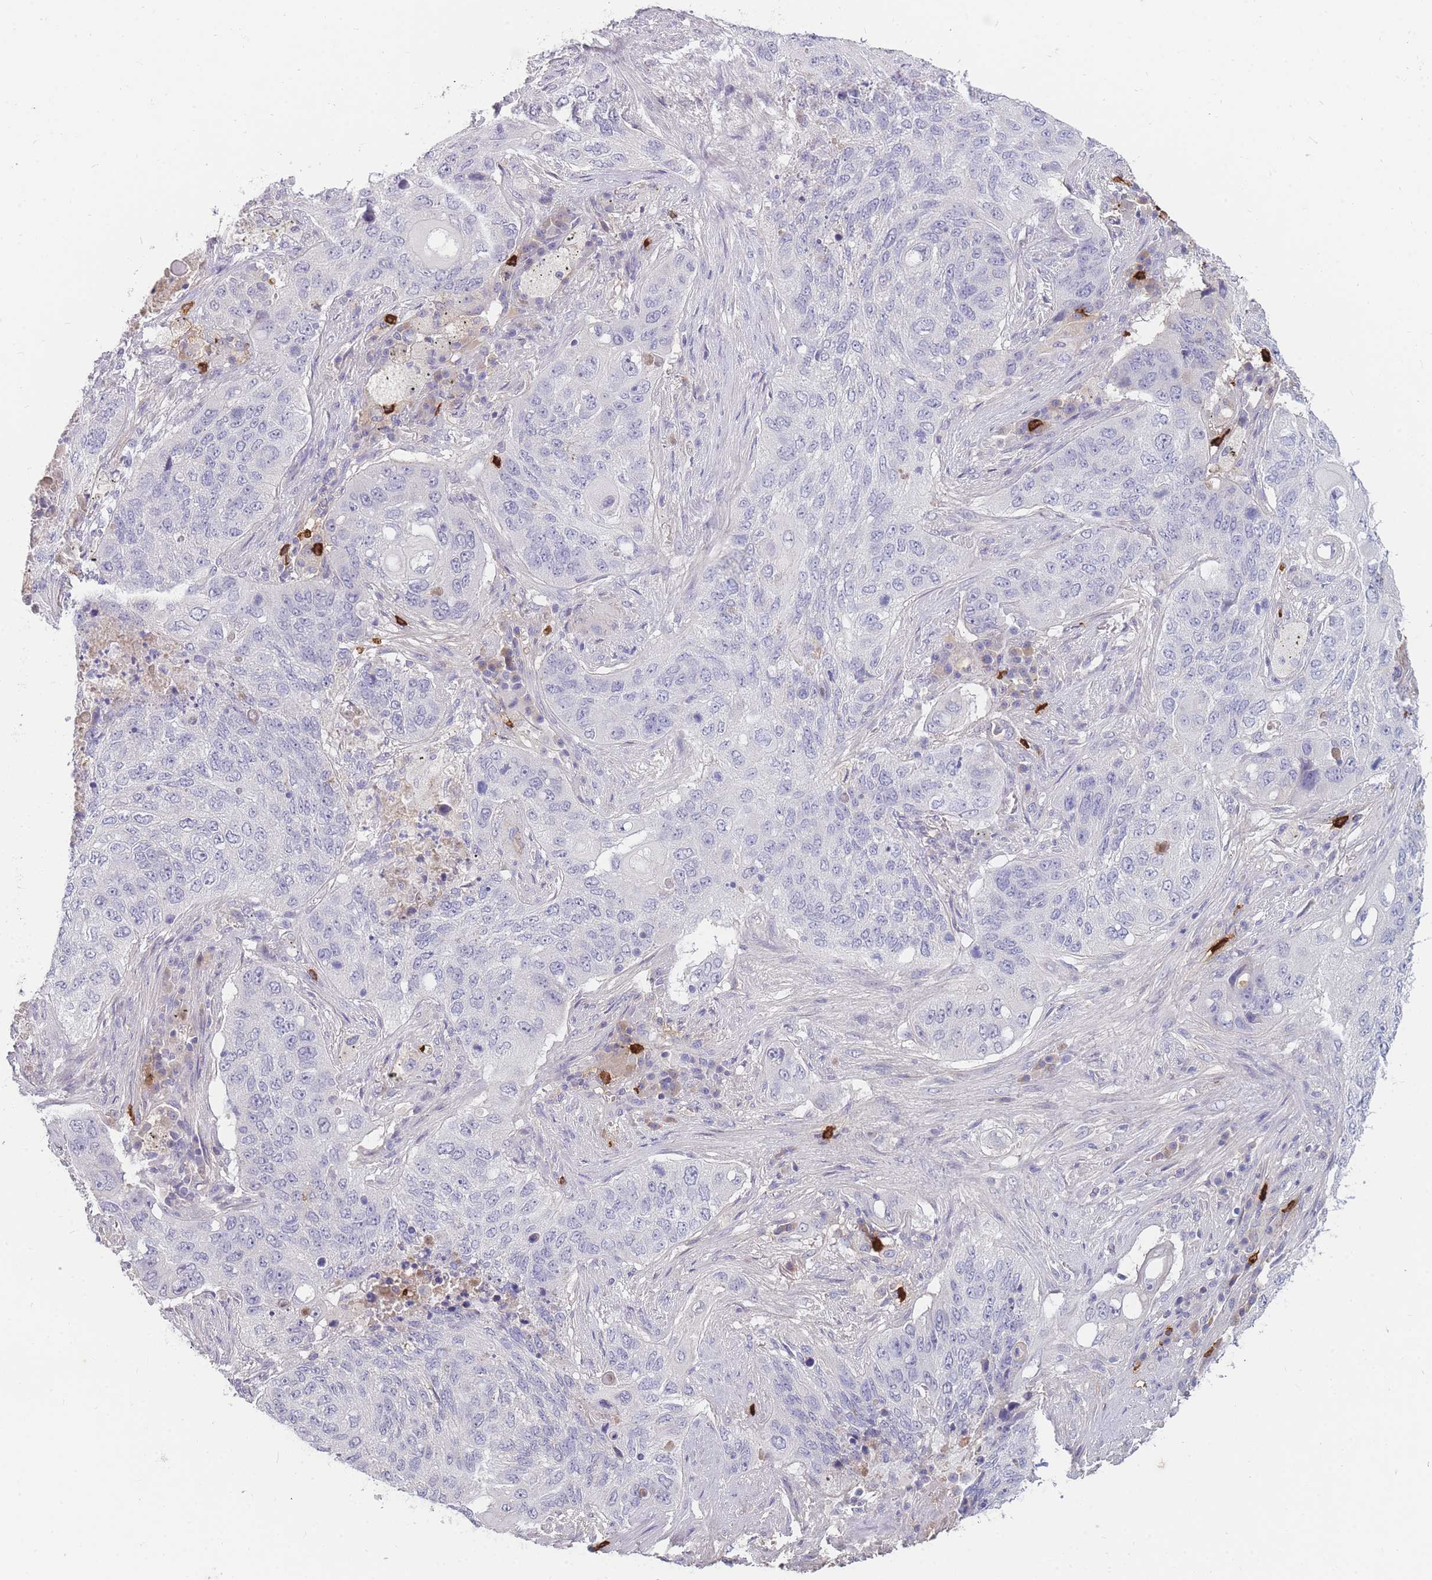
{"staining": {"intensity": "negative", "quantity": "none", "location": "none"}, "tissue": "lung cancer", "cell_type": "Tumor cells", "image_type": "cancer", "snomed": [{"axis": "morphology", "description": "Squamous cell carcinoma, NOS"}, {"axis": "topography", "description": "Lung"}], "caption": "This is an immunohistochemistry micrograph of human squamous cell carcinoma (lung). There is no expression in tumor cells.", "gene": "TPSD1", "patient": {"sex": "female", "age": 63}}